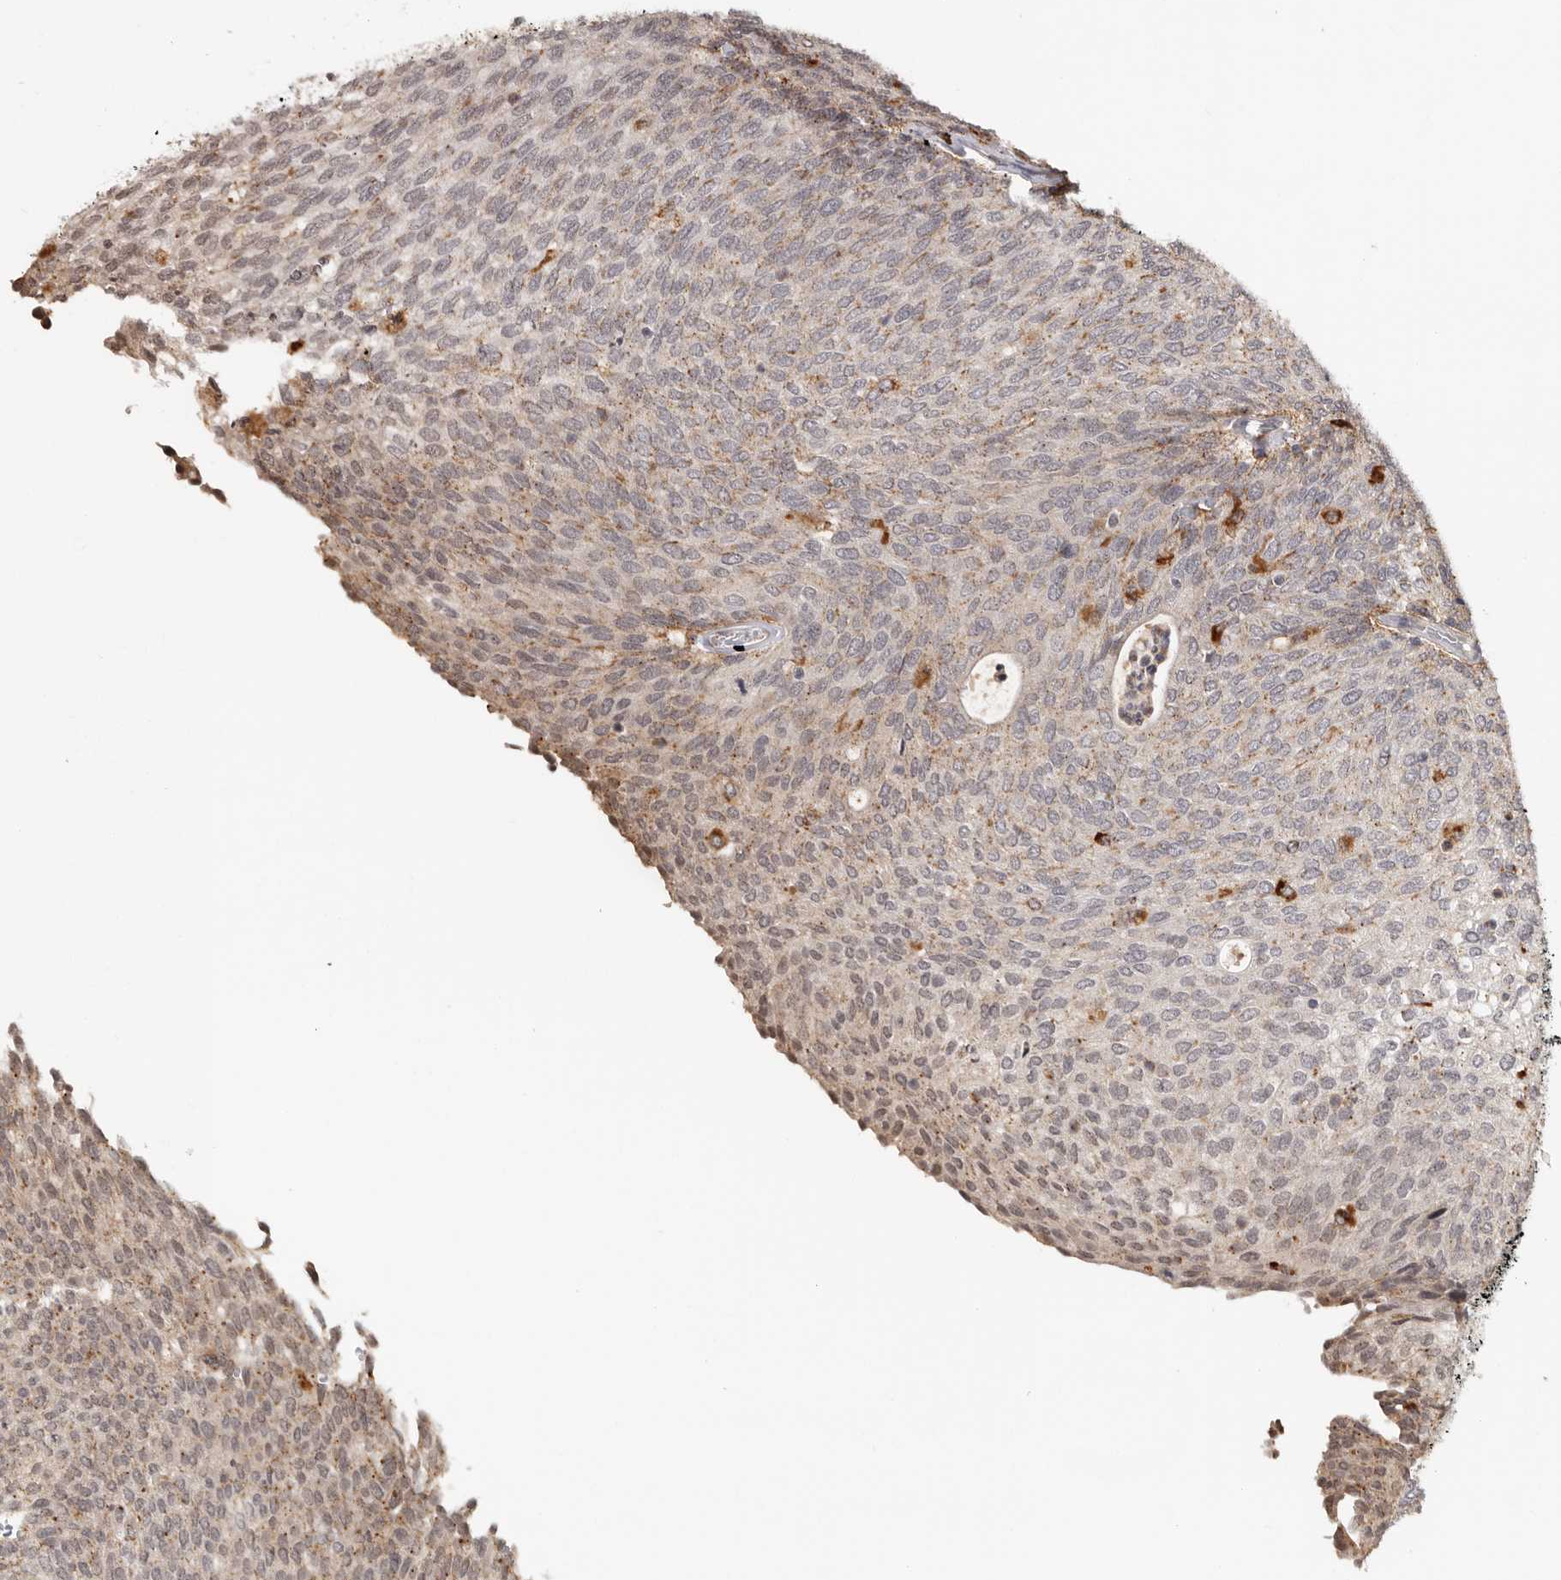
{"staining": {"intensity": "weak", "quantity": "<25%", "location": "cytoplasmic/membranous"}, "tissue": "urothelial cancer", "cell_type": "Tumor cells", "image_type": "cancer", "snomed": [{"axis": "morphology", "description": "Urothelial carcinoma, Low grade"}, {"axis": "topography", "description": "Urinary bladder"}], "caption": "Immunohistochemistry (IHC) histopathology image of neoplastic tissue: low-grade urothelial carcinoma stained with DAB exhibits no significant protein positivity in tumor cells.", "gene": "ZNF83", "patient": {"sex": "female", "age": 79}}